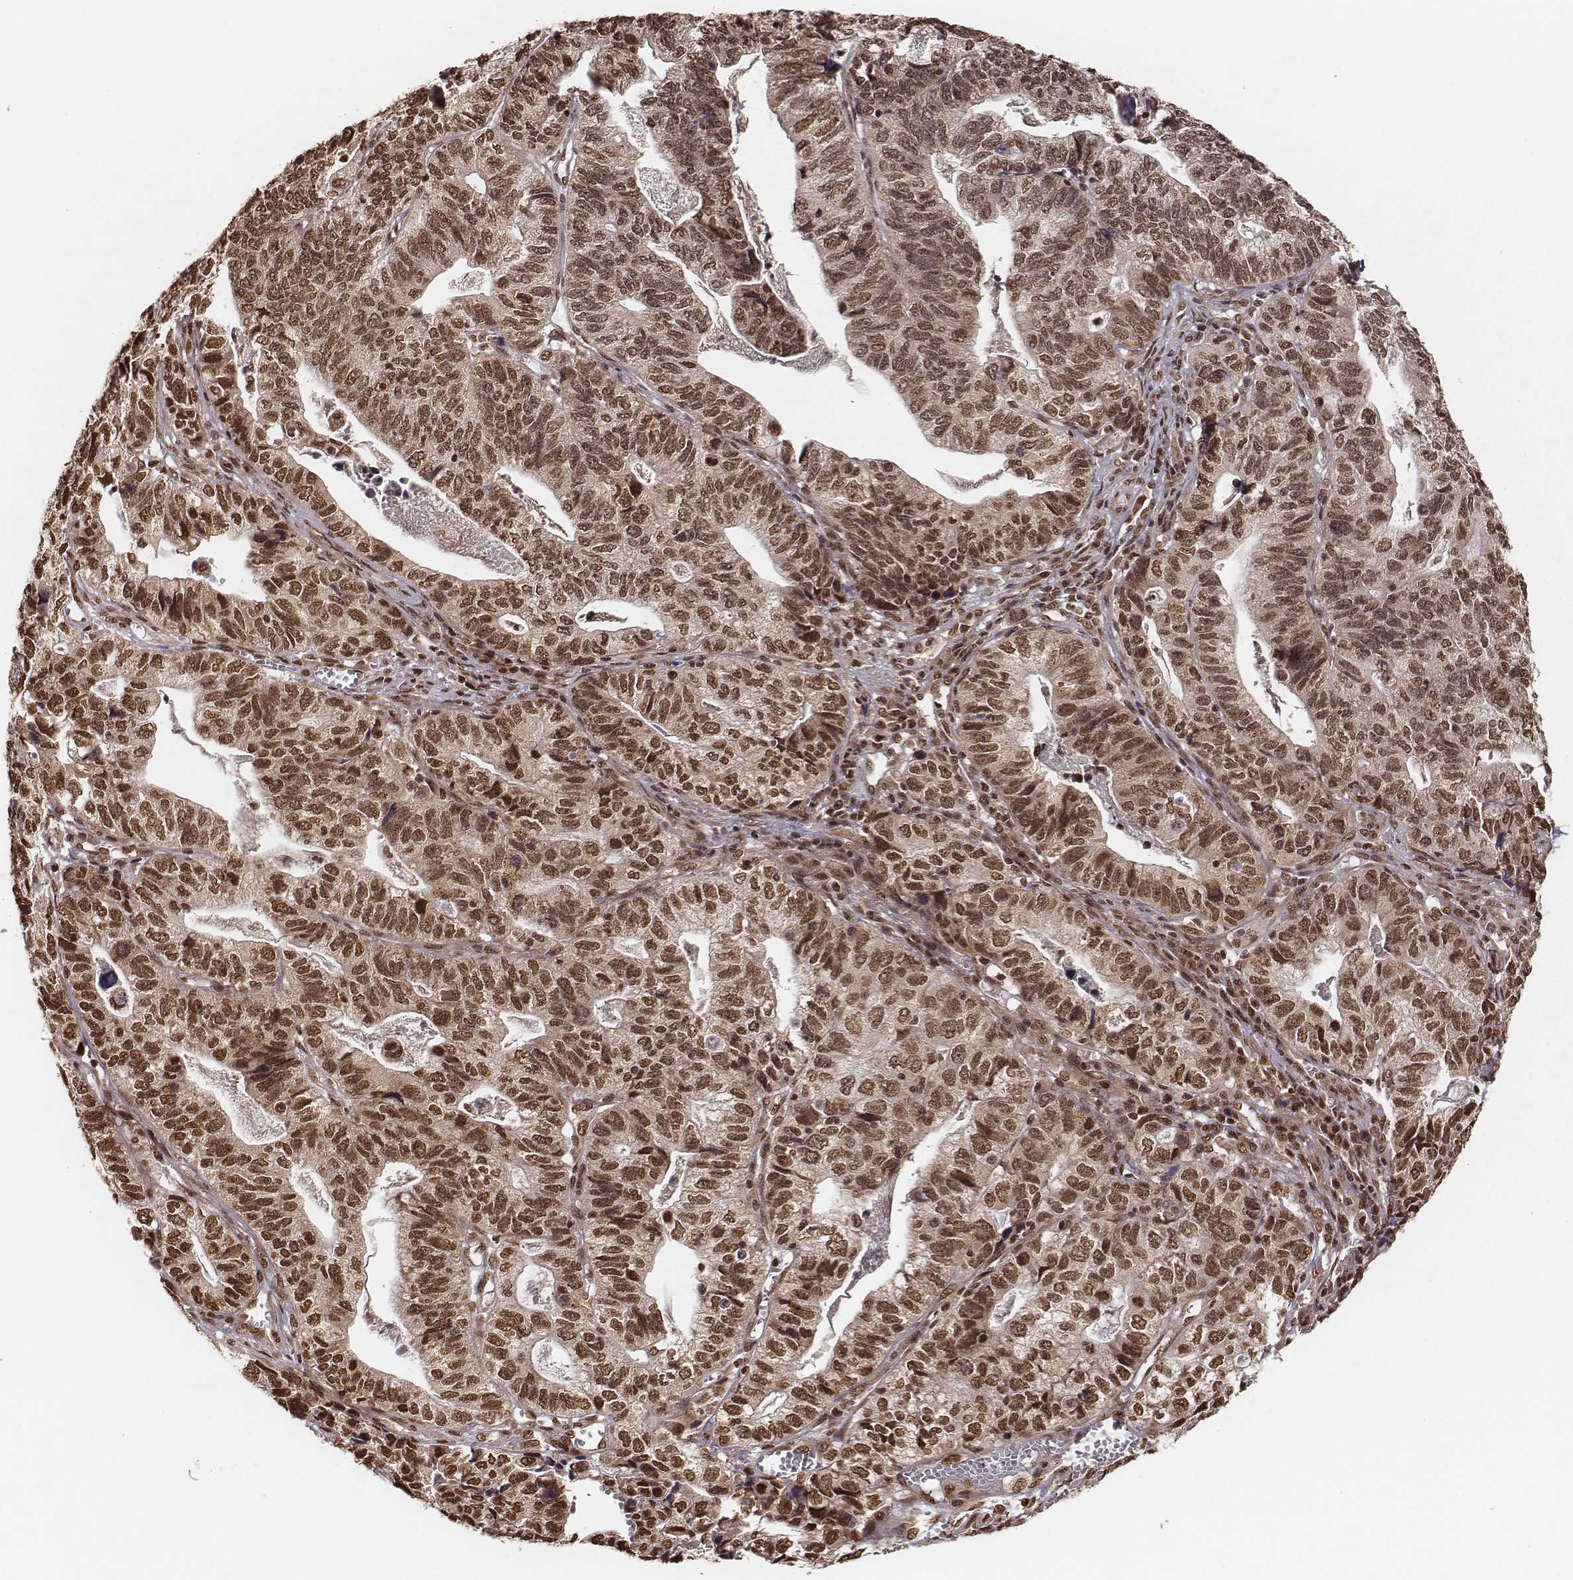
{"staining": {"intensity": "moderate", "quantity": ">75%", "location": "cytoplasmic/membranous,nuclear"}, "tissue": "stomach cancer", "cell_type": "Tumor cells", "image_type": "cancer", "snomed": [{"axis": "morphology", "description": "Adenocarcinoma, NOS"}, {"axis": "topography", "description": "Stomach, upper"}], "caption": "Adenocarcinoma (stomach) stained for a protein (brown) reveals moderate cytoplasmic/membranous and nuclear positive positivity in approximately >75% of tumor cells.", "gene": "NFX1", "patient": {"sex": "female", "age": 67}}